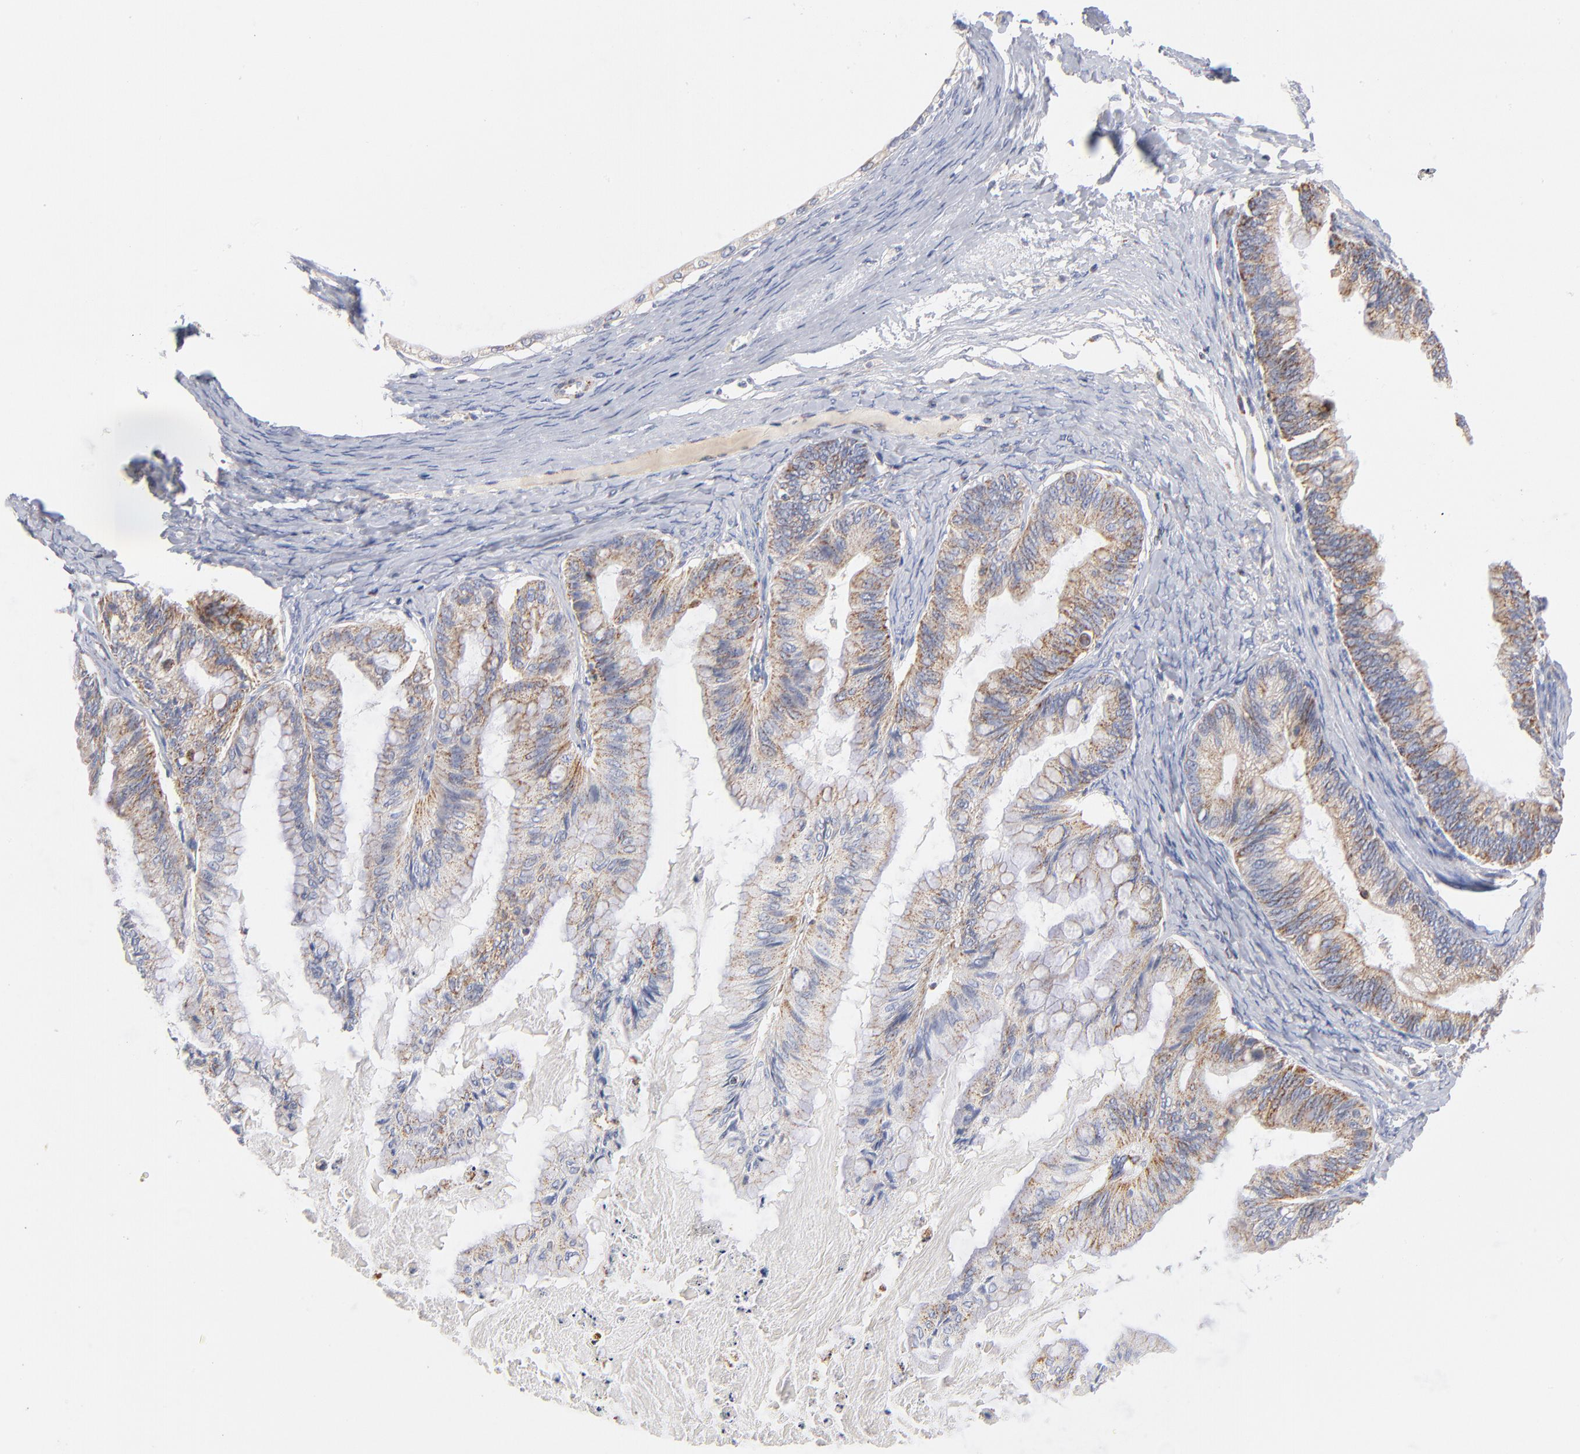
{"staining": {"intensity": "moderate", "quantity": ">75%", "location": "cytoplasmic/membranous"}, "tissue": "ovarian cancer", "cell_type": "Tumor cells", "image_type": "cancer", "snomed": [{"axis": "morphology", "description": "Cystadenocarcinoma, mucinous, NOS"}, {"axis": "topography", "description": "Ovary"}], "caption": "High-power microscopy captured an IHC image of ovarian cancer (mucinous cystadenocarcinoma), revealing moderate cytoplasmic/membranous positivity in approximately >75% of tumor cells.", "gene": "DLAT", "patient": {"sex": "female", "age": 57}}